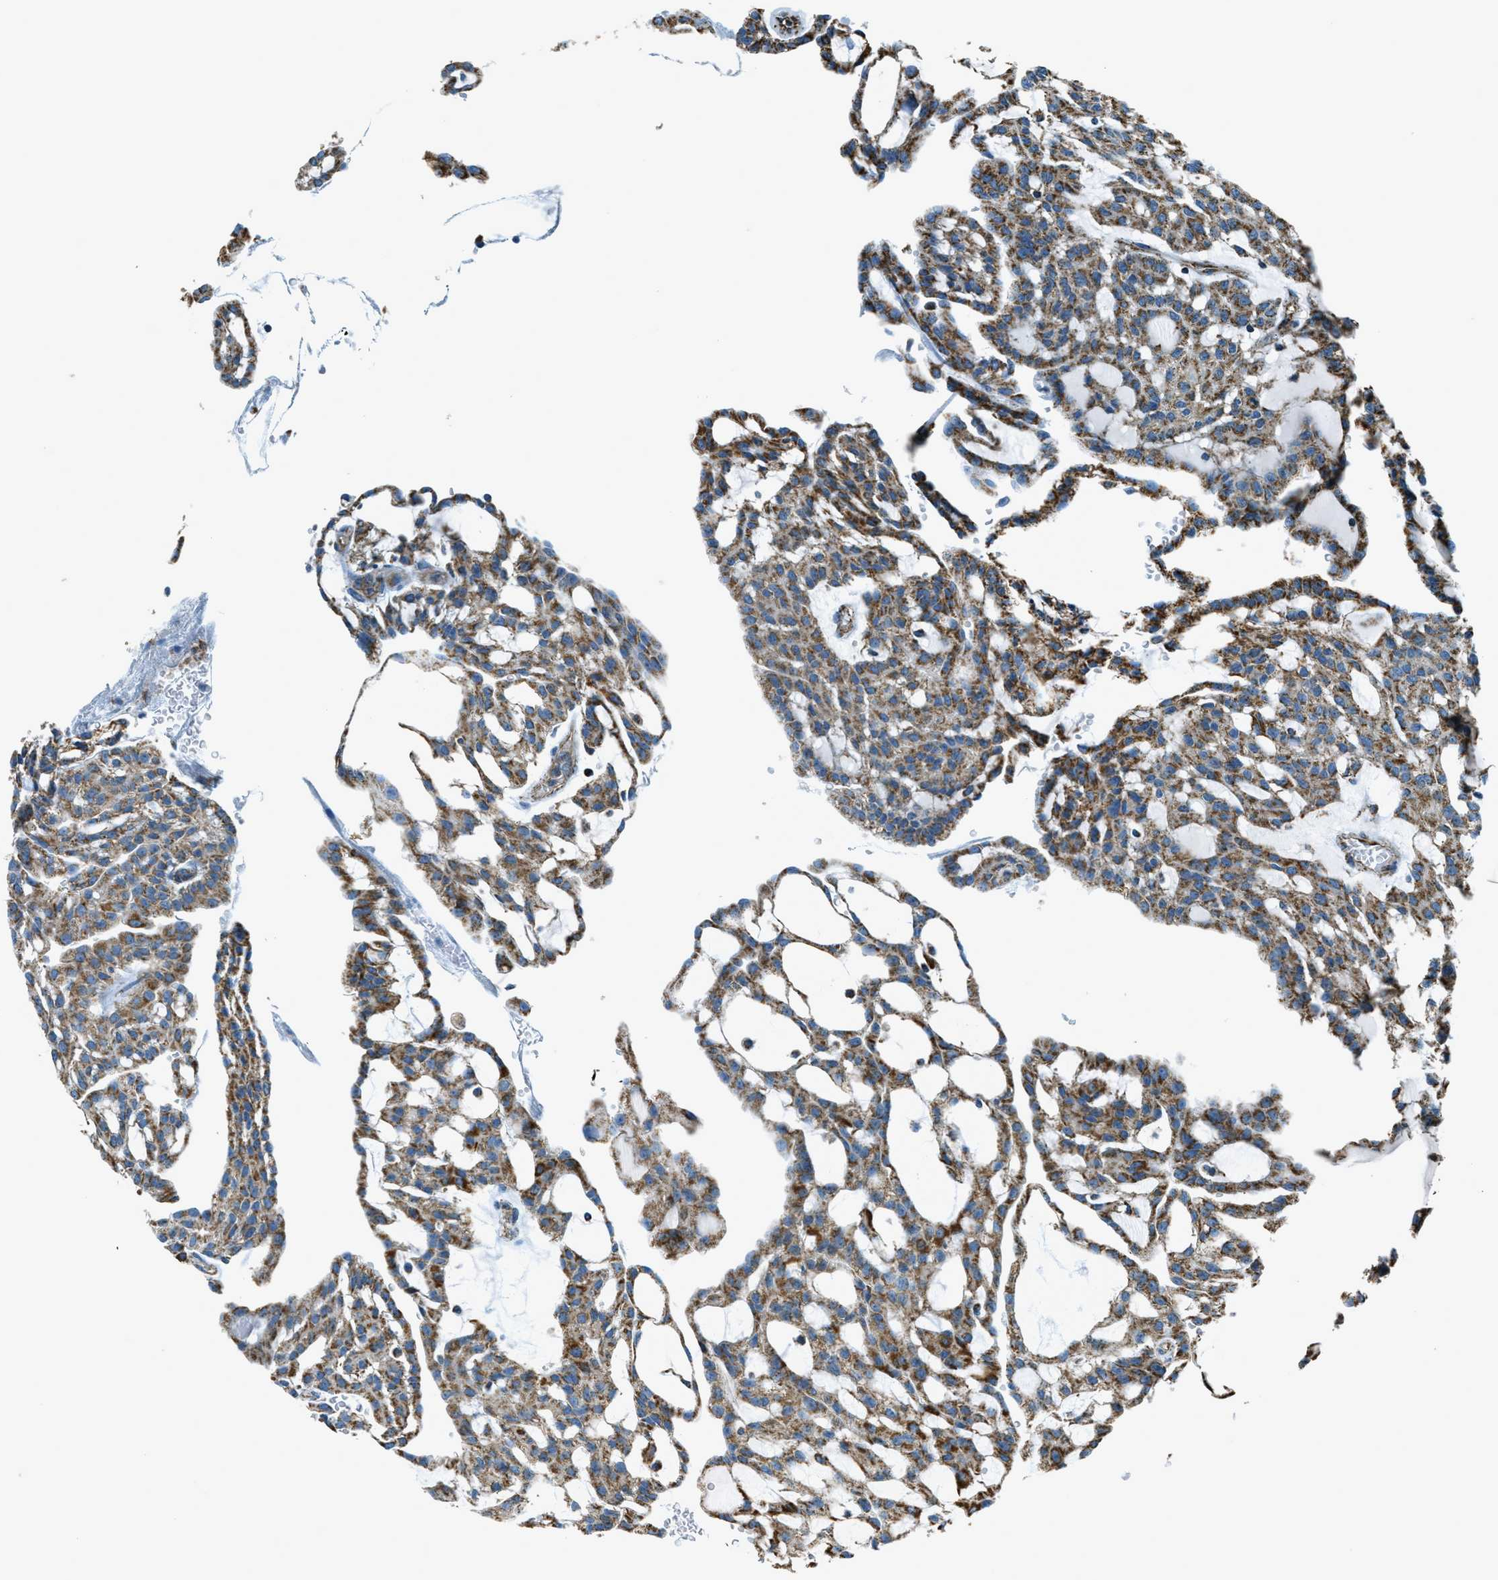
{"staining": {"intensity": "strong", "quantity": ">75%", "location": "cytoplasmic/membranous"}, "tissue": "renal cancer", "cell_type": "Tumor cells", "image_type": "cancer", "snomed": [{"axis": "morphology", "description": "Adenocarcinoma, NOS"}, {"axis": "topography", "description": "Kidney"}], "caption": "A photomicrograph showing strong cytoplasmic/membranous positivity in about >75% of tumor cells in adenocarcinoma (renal), as visualized by brown immunohistochemical staining.", "gene": "CHST15", "patient": {"sex": "male", "age": 63}}